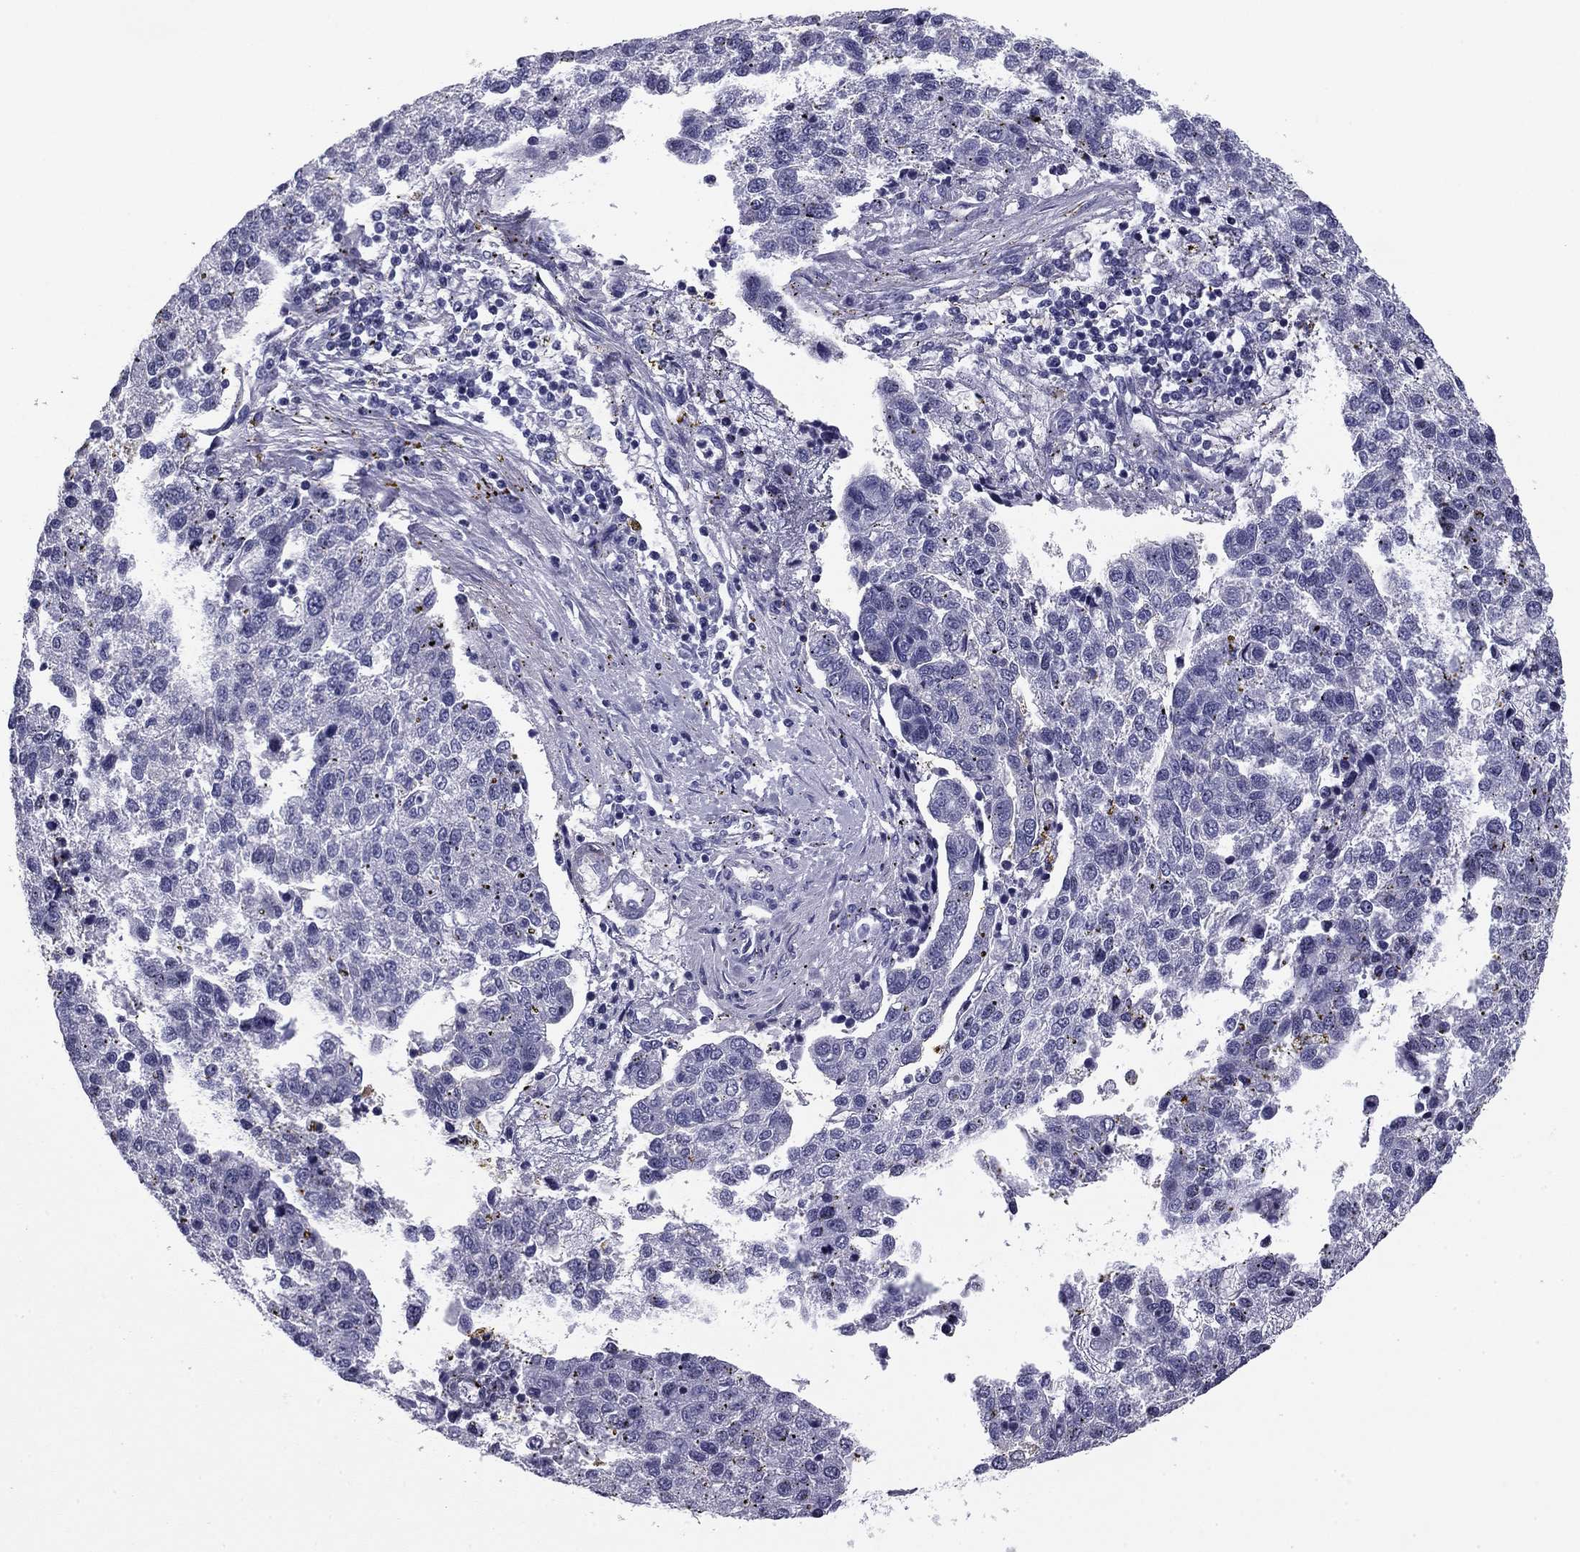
{"staining": {"intensity": "negative", "quantity": "none", "location": "none"}, "tissue": "pancreatic cancer", "cell_type": "Tumor cells", "image_type": "cancer", "snomed": [{"axis": "morphology", "description": "Adenocarcinoma, NOS"}, {"axis": "topography", "description": "Pancreas"}], "caption": "Immunohistochemical staining of pancreatic adenocarcinoma displays no significant expression in tumor cells.", "gene": "FLNC", "patient": {"sex": "female", "age": 61}}